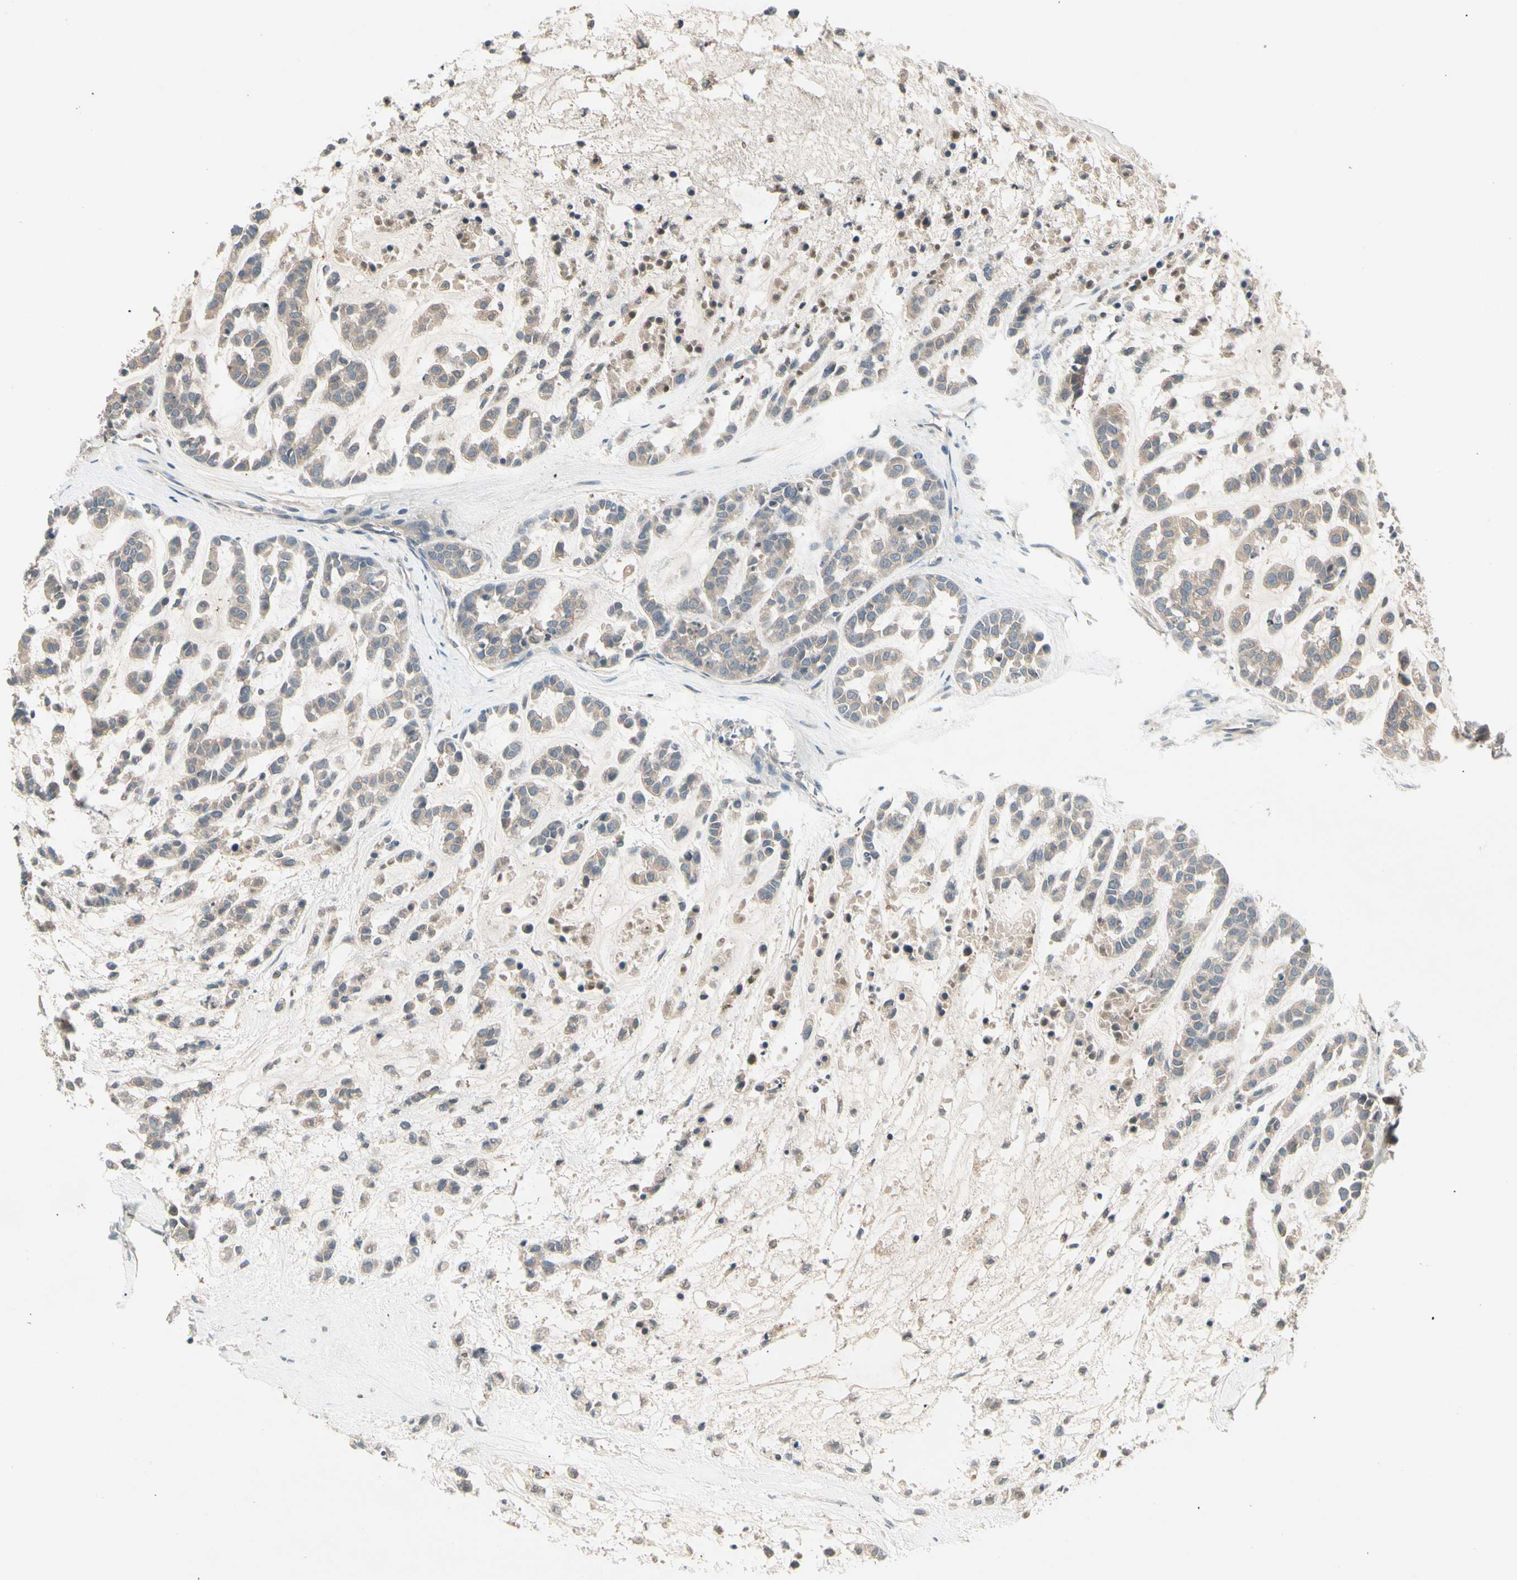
{"staining": {"intensity": "weak", "quantity": ">75%", "location": "cytoplasmic/membranous"}, "tissue": "head and neck cancer", "cell_type": "Tumor cells", "image_type": "cancer", "snomed": [{"axis": "morphology", "description": "Adenocarcinoma, NOS"}, {"axis": "morphology", "description": "Adenoma, NOS"}, {"axis": "topography", "description": "Head-Neck"}], "caption": "Weak cytoplasmic/membranous staining for a protein is identified in approximately >75% of tumor cells of head and neck cancer using immunohistochemistry.", "gene": "CCL4", "patient": {"sex": "female", "age": 55}}